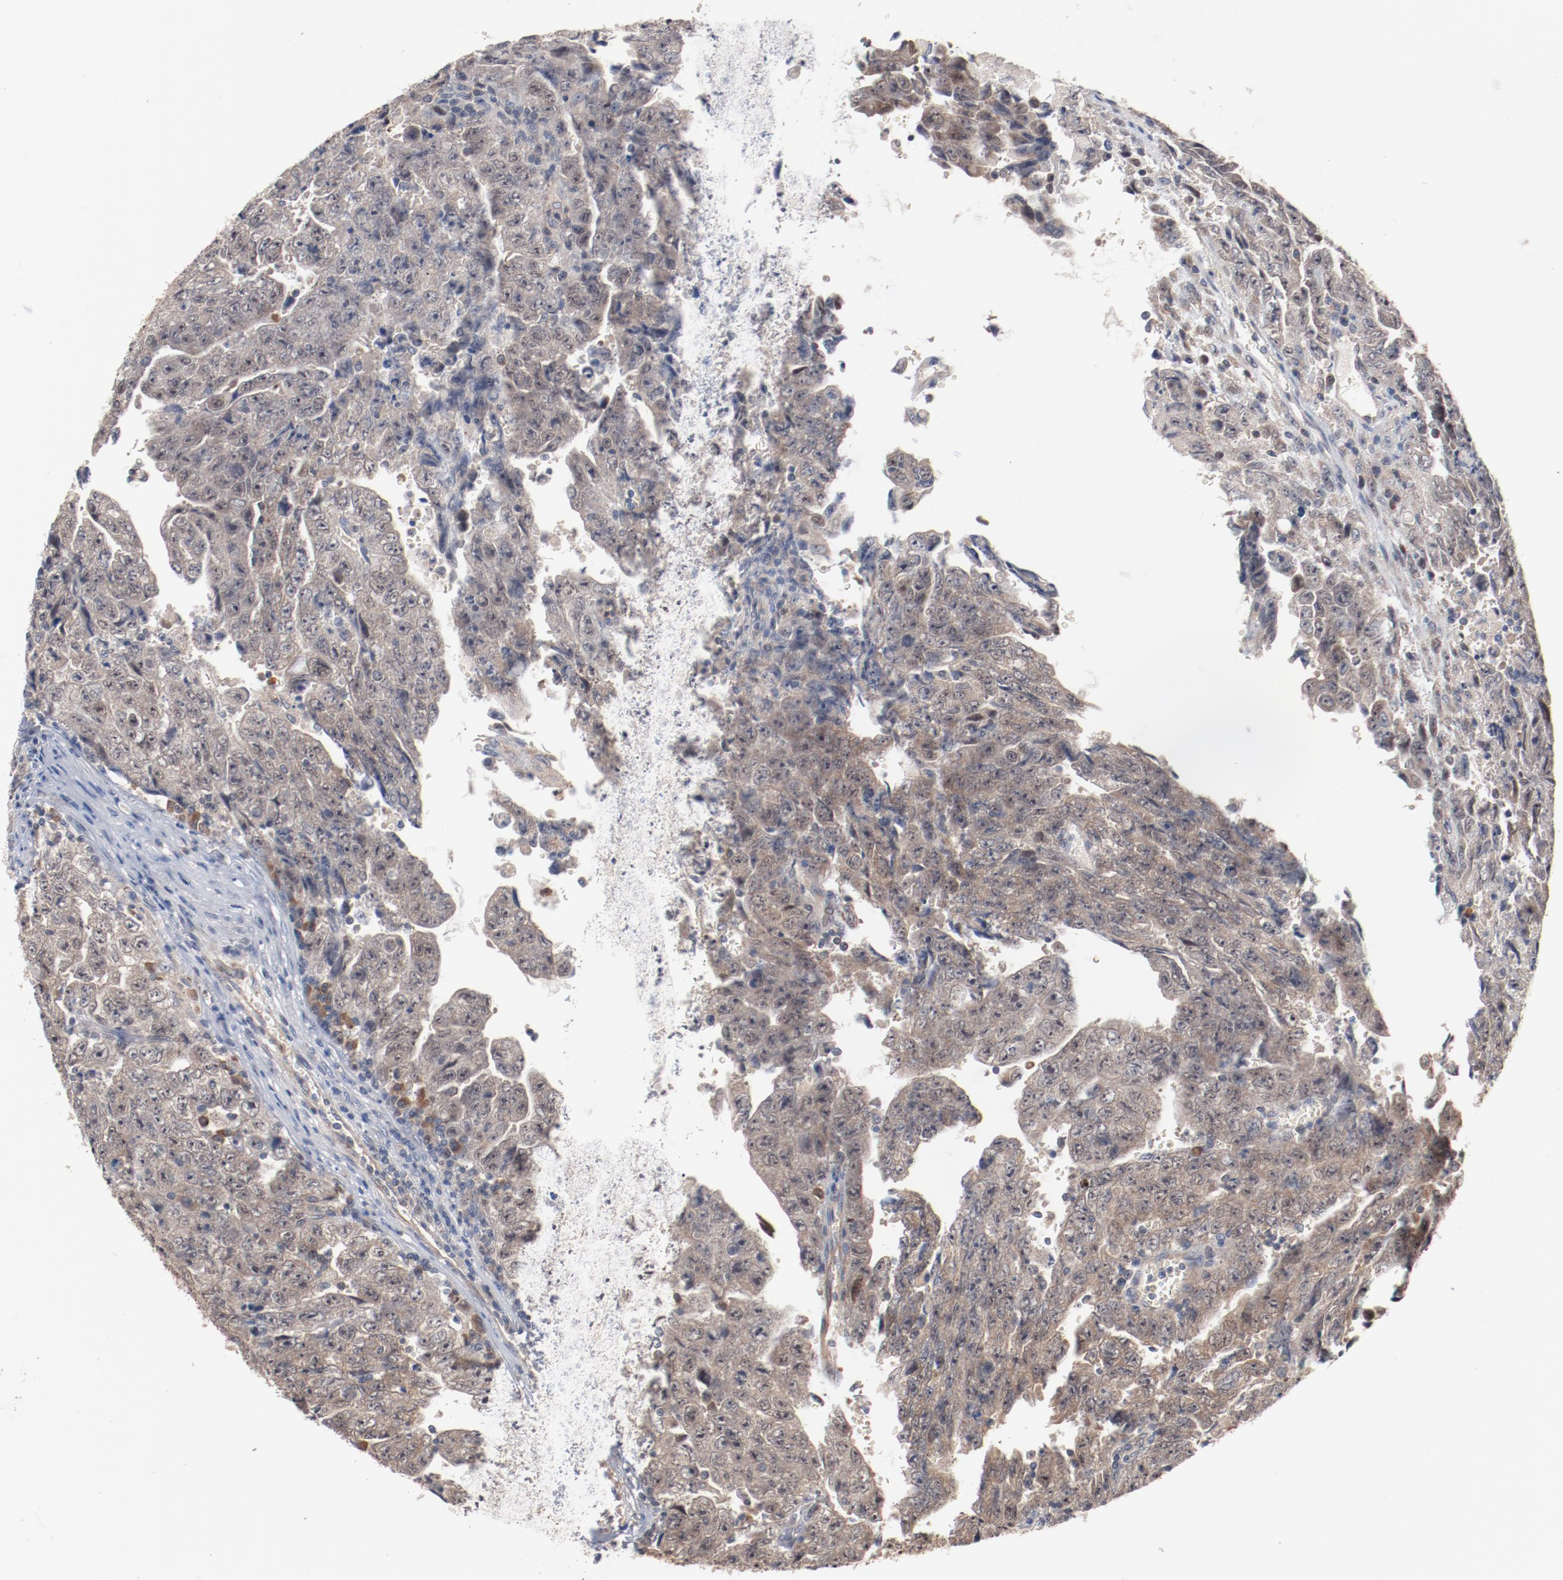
{"staining": {"intensity": "weak", "quantity": ">75%", "location": "cytoplasmic/membranous"}, "tissue": "testis cancer", "cell_type": "Tumor cells", "image_type": "cancer", "snomed": [{"axis": "morphology", "description": "Carcinoma, Embryonal, NOS"}, {"axis": "topography", "description": "Testis"}], "caption": "Brown immunohistochemical staining in testis cancer (embryonal carcinoma) shows weak cytoplasmic/membranous staining in approximately >75% of tumor cells.", "gene": "RNASE11", "patient": {"sex": "male", "age": 28}}